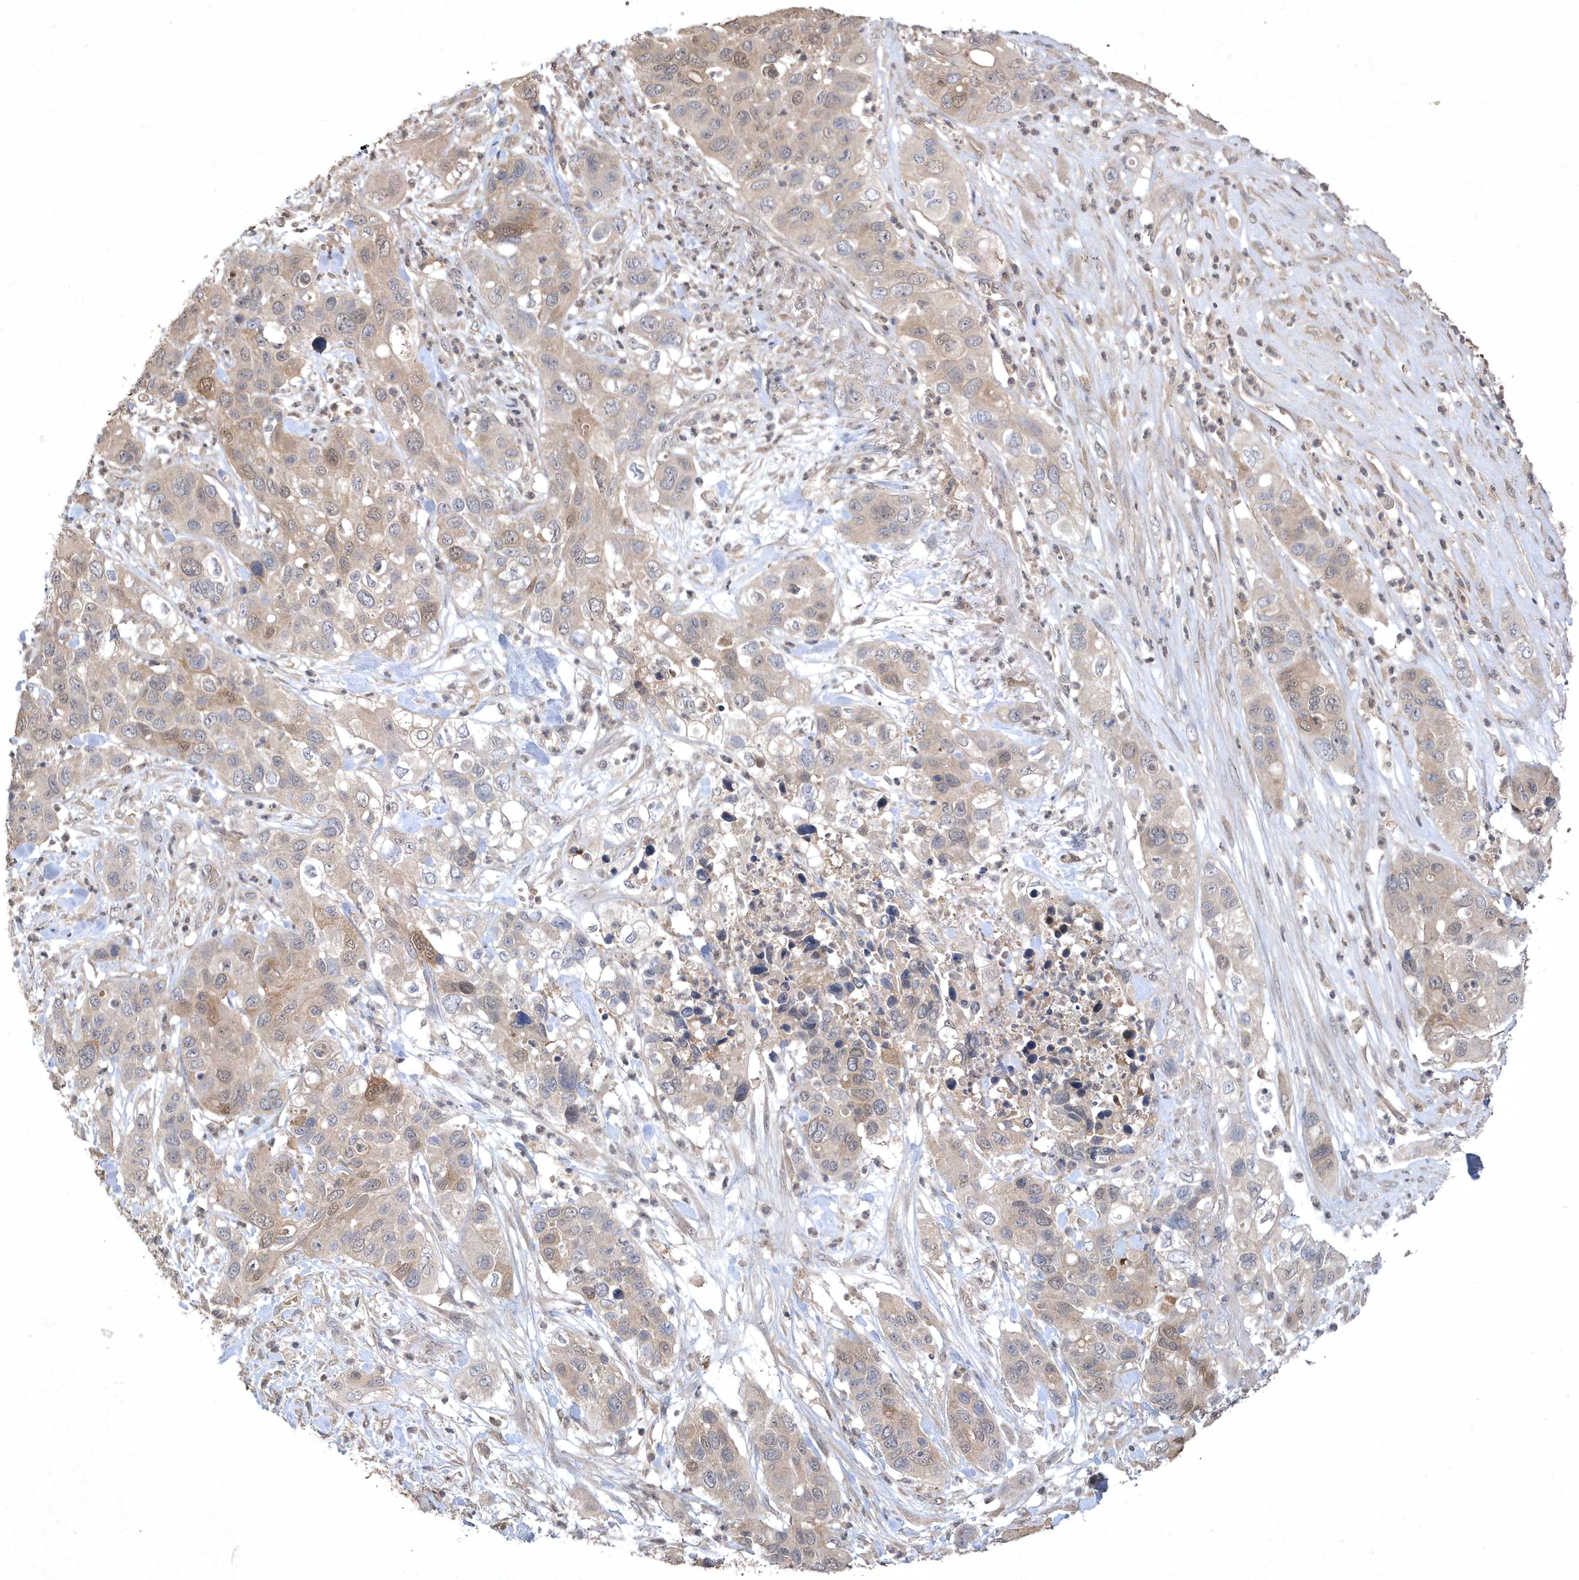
{"staining": {"intensity": "weak", "quantity": "<25%", "location": "nuclear"}, "tissue": "pancreatic cancer", "cell_type": "Tumor cells", "image_type": "cancer", "snomed": [{"axis": "morphology", "description": "Adenocarcinoma, NOS"}, {"axis": "topography", "description": "Pancreas"}], "caption": "Immunohistochemistry (IHC) histopathology image of pancreatic cancer (adenocarcinoma) stained for a protein (brown), which reveals no staining in tumor cells.", "gene": "AKR7A2", "patient": {"sex": "female", "age": 71}}